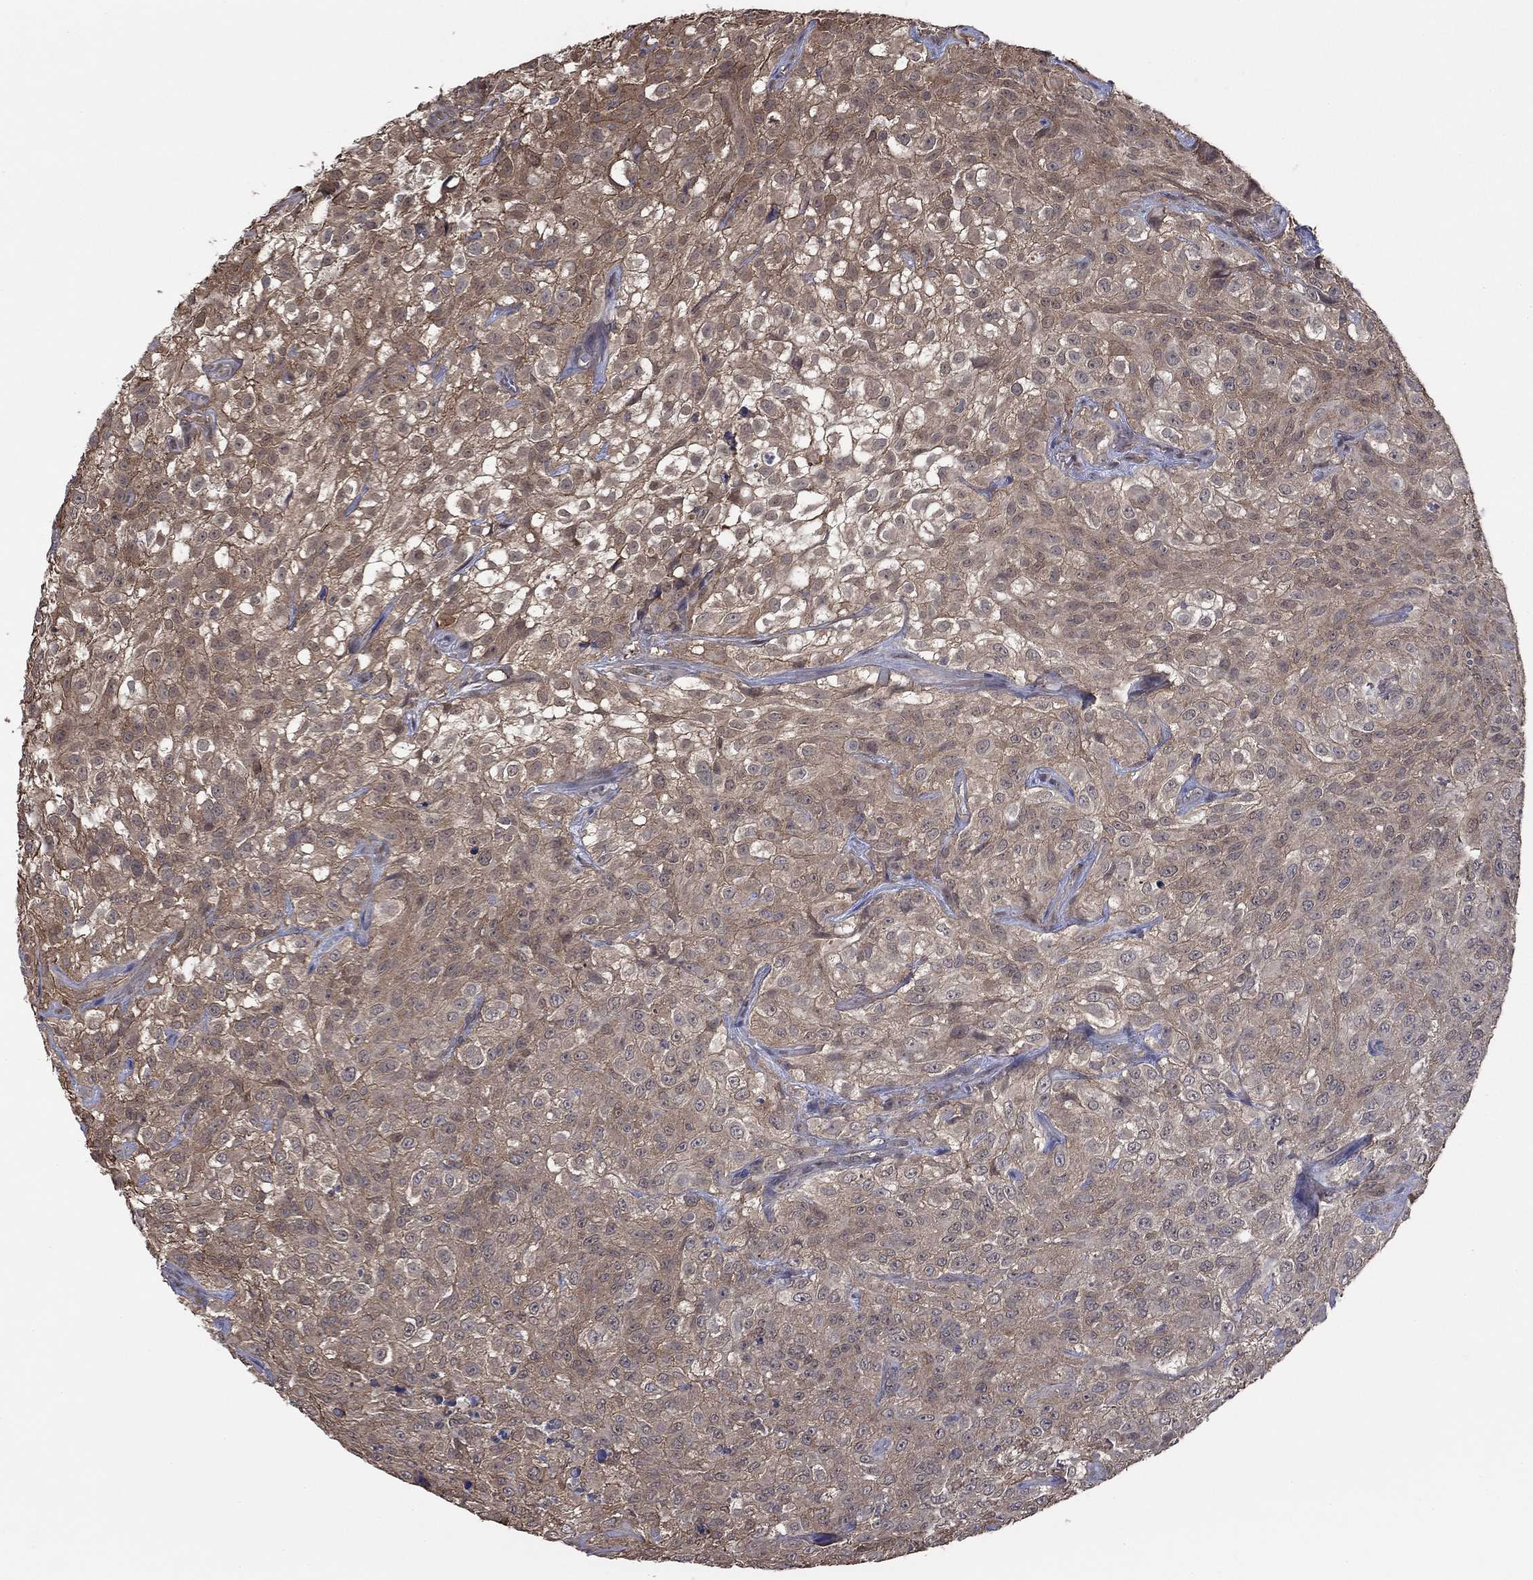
{"staining": {"intensity": "weak", "quantity": ">75%", "location": "cytoplasmic/membranous"}, "tissue": "urothelial cancer", "cell_type": "Tumor cells", "image_type": "cancer", "snomed": [{"axis": "morphology", "description": "Urothelial carcinoma, High grade"}, {"axis": "topography", "description": "Urinary bladder"}], "caption": "This micrograph shows immunohistochemistry staining of urothelial cancer, with low weak cytoplasmic/membranous staining in approximately >75% of tumor cells.", "gene": "RNF114", "patient": {"sex": "male", "age": 56}}